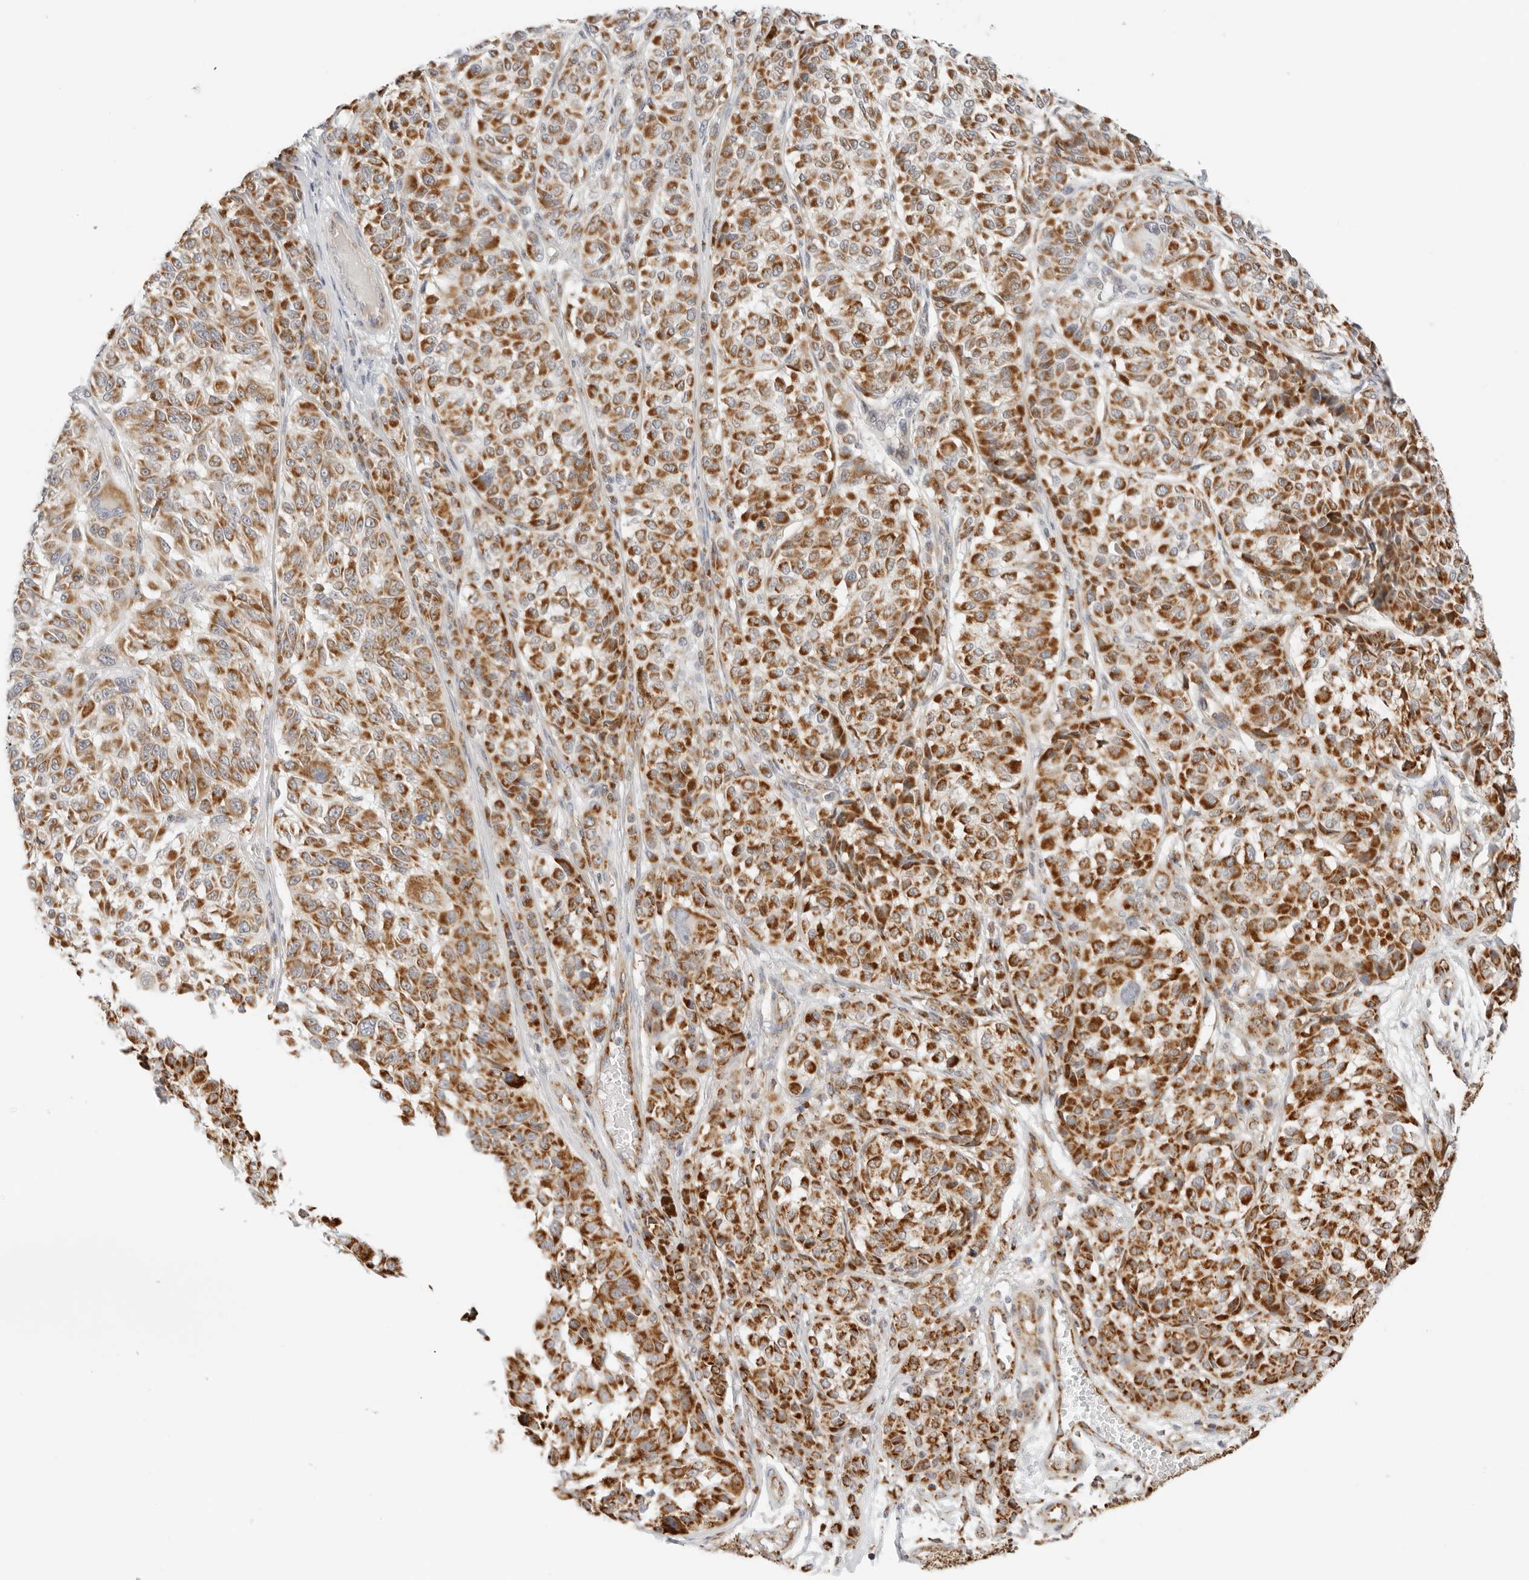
{"staining": {"intensity": "strong", "quantity": ">75%", "location": "cytoplasmic/membranous"}, "tissue": "melanoma", "cell_type": "Tumor cells", "image_type": "cancer", "snomed": [{"axis": "morphology", "description": "Malignant melanoma, NOS"}, {"axis": "topography", "description": "Skin"}], "caption": "Immunohistochemical staining of melanoma displays high levels of strong cytoplasmic/membranous expression in approximately >75% of tumor cells.", "gene": "RC3H1", "patient": {"sex": "male", "age": 83}}